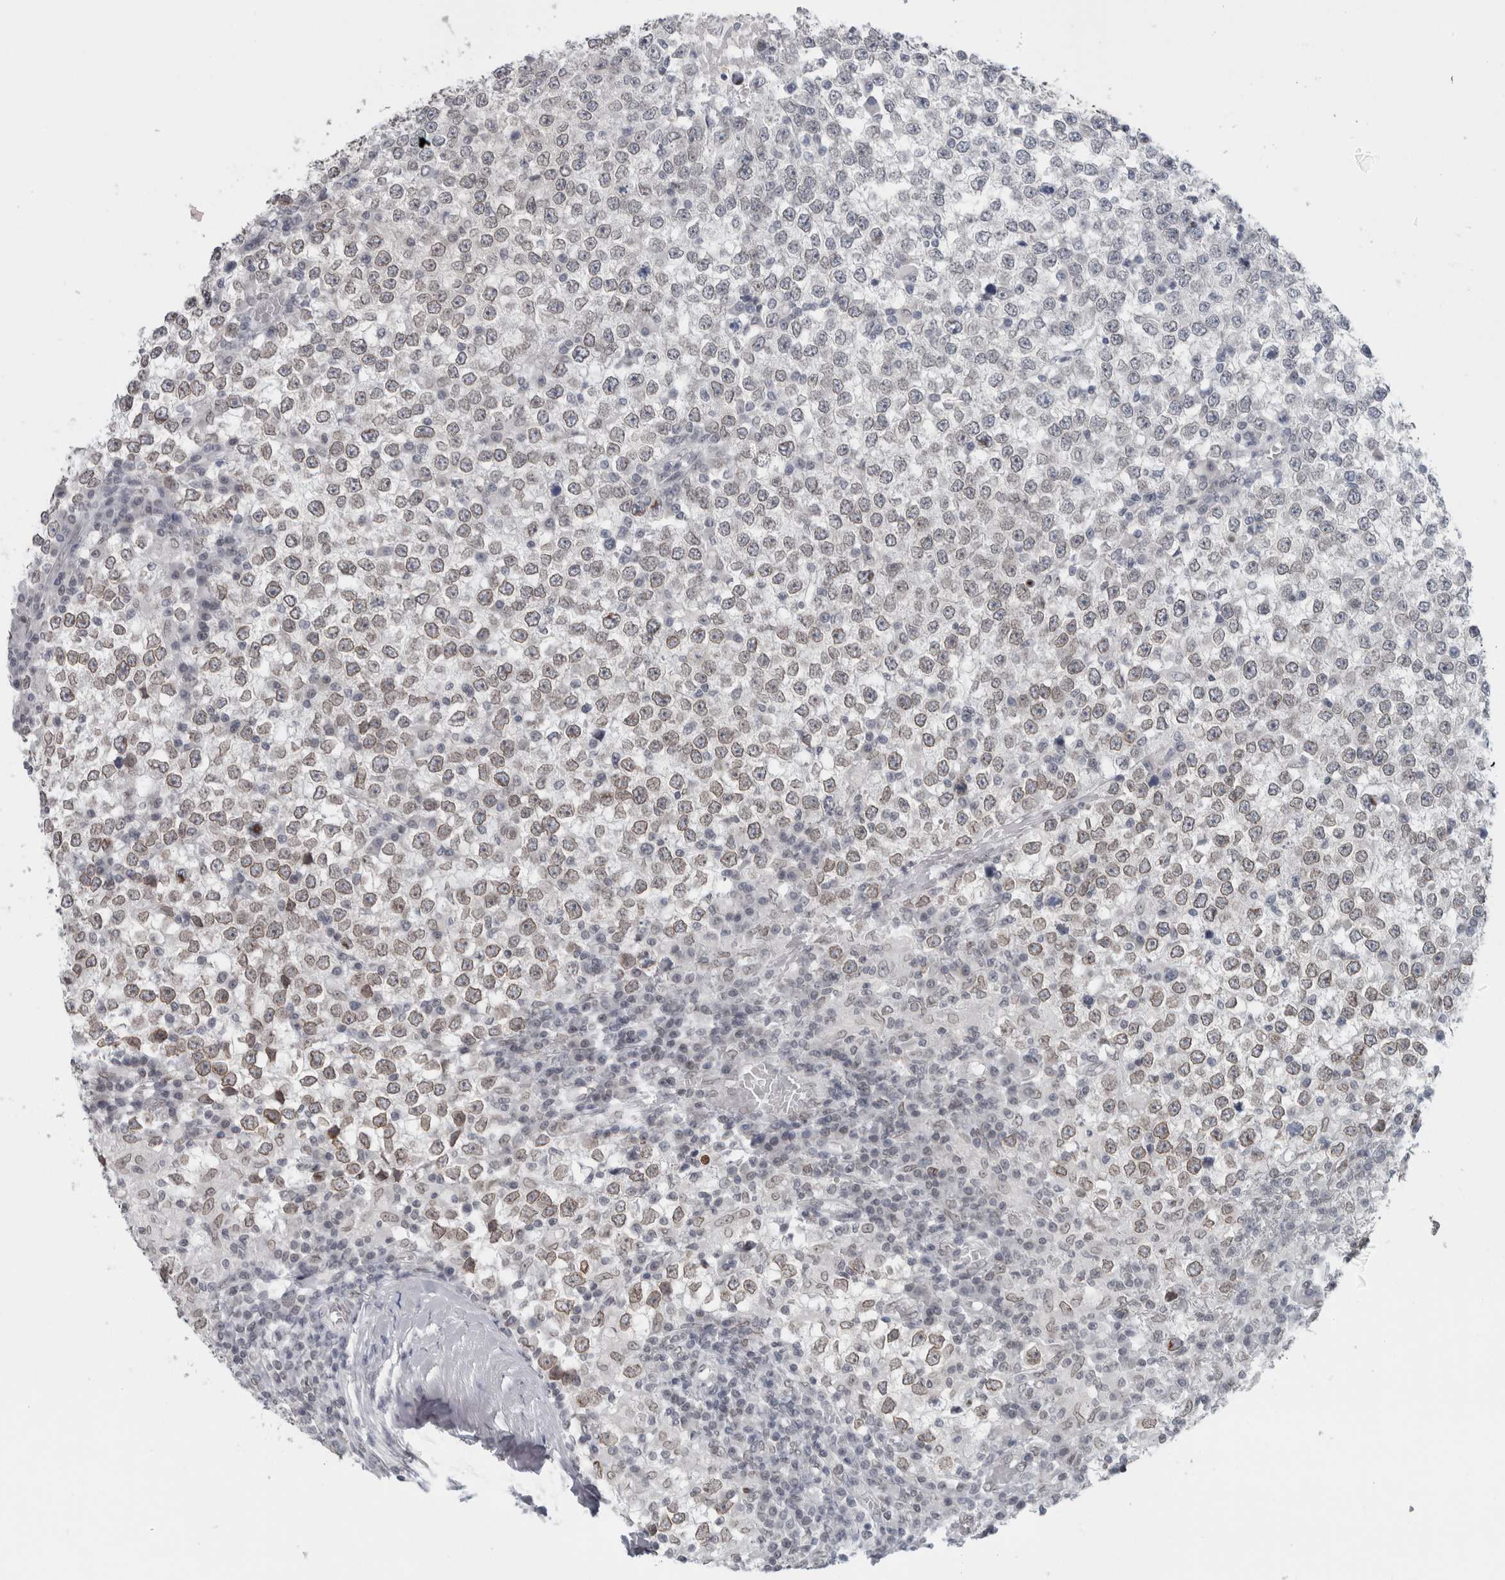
{"staining": {"intensity": "weak", "quantity": ">75%", "location": "cytoplasmic/membranous,nuclear"}, "tissue": "testis cancer", "cell_type": "Tumor cells", "image_type": "cancer", "snomed": [{"axis": "morphology", "description": "Seminoma, NOS"}, {"axis": "topography", "description": "Testis"}], "caption": "Protein expression analysis of testis cancer exhibits weak cytoplasmic/membranous and nuclear positivity in approximately >75% of tumor cells. The staining was performed using DAB (3,3'-diaminobenzidine) to visualize the protein expression in brown, while the nuclei were stained in blue with hematoxylin (Magnification: 20x).", "gene": "ZNF770", "patient": {"sex": "male", "age": 65}}